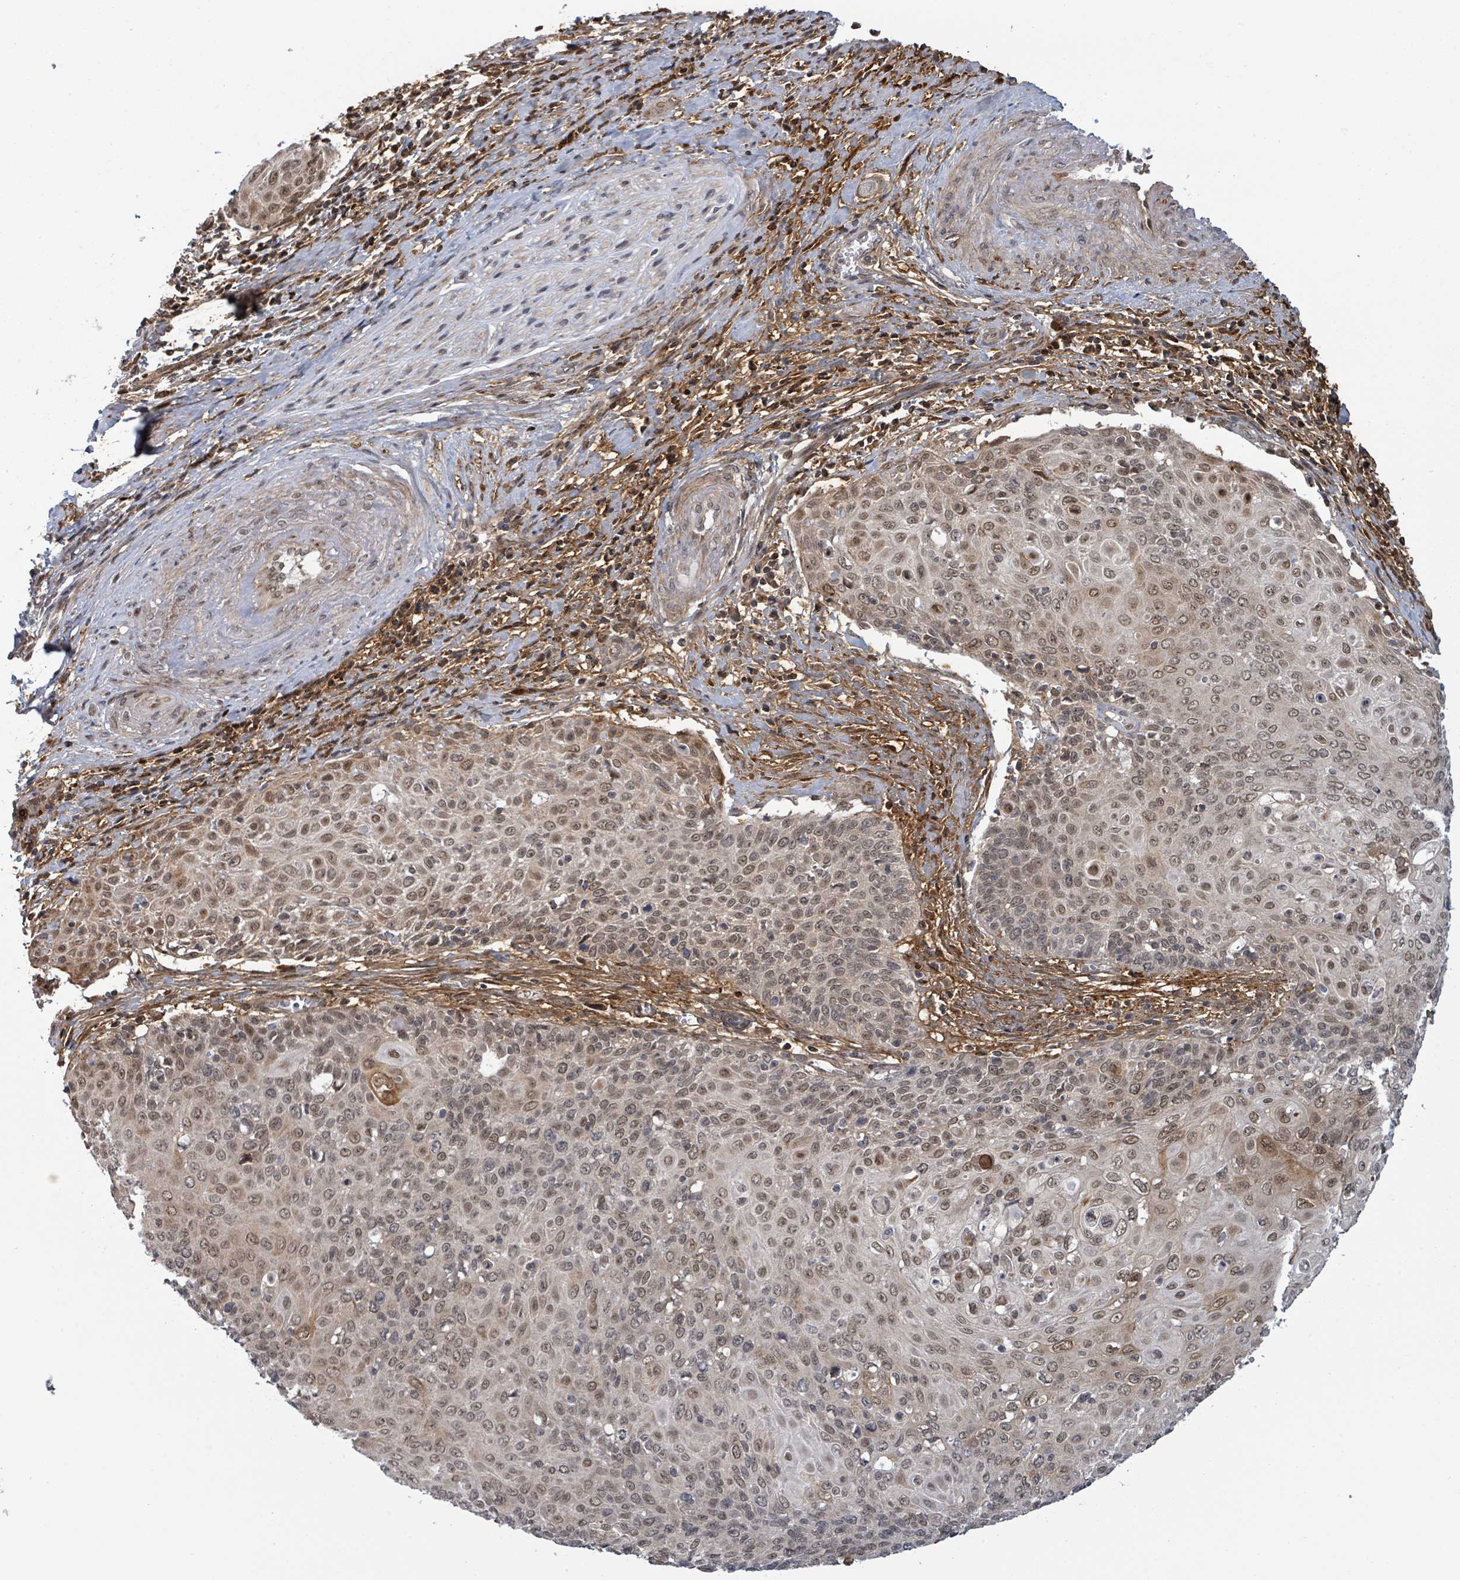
{"staining": {"intensity": "moderate", "quantity": "25%-75%", "location": "nuclear"}, "tissue": "cervical cancer", "cell_type": "Tumor cells", "image_type": "cancer", "snomed": [{"axis": "morphology", "description": "Squamous cell carcinoma, NOS"}, {"axis": "topography", "description": "Cervix"}], "caption": "Immunohistochemistry (IHC) staining of squamous cell carcinoma (cervical), which demonstrates medium levels of moderate nuclear staining in about 25%-75% of tumor cells indicating moderate nuclear protein expression. The staining was performed using DAB (3,3'-diaminobenzidine) (brown) for protein detection and nuclei were counterstained in hematoxylin (blue).", "gene": "GTF3C1", "patient": {"sex": "female", "age": 39}}